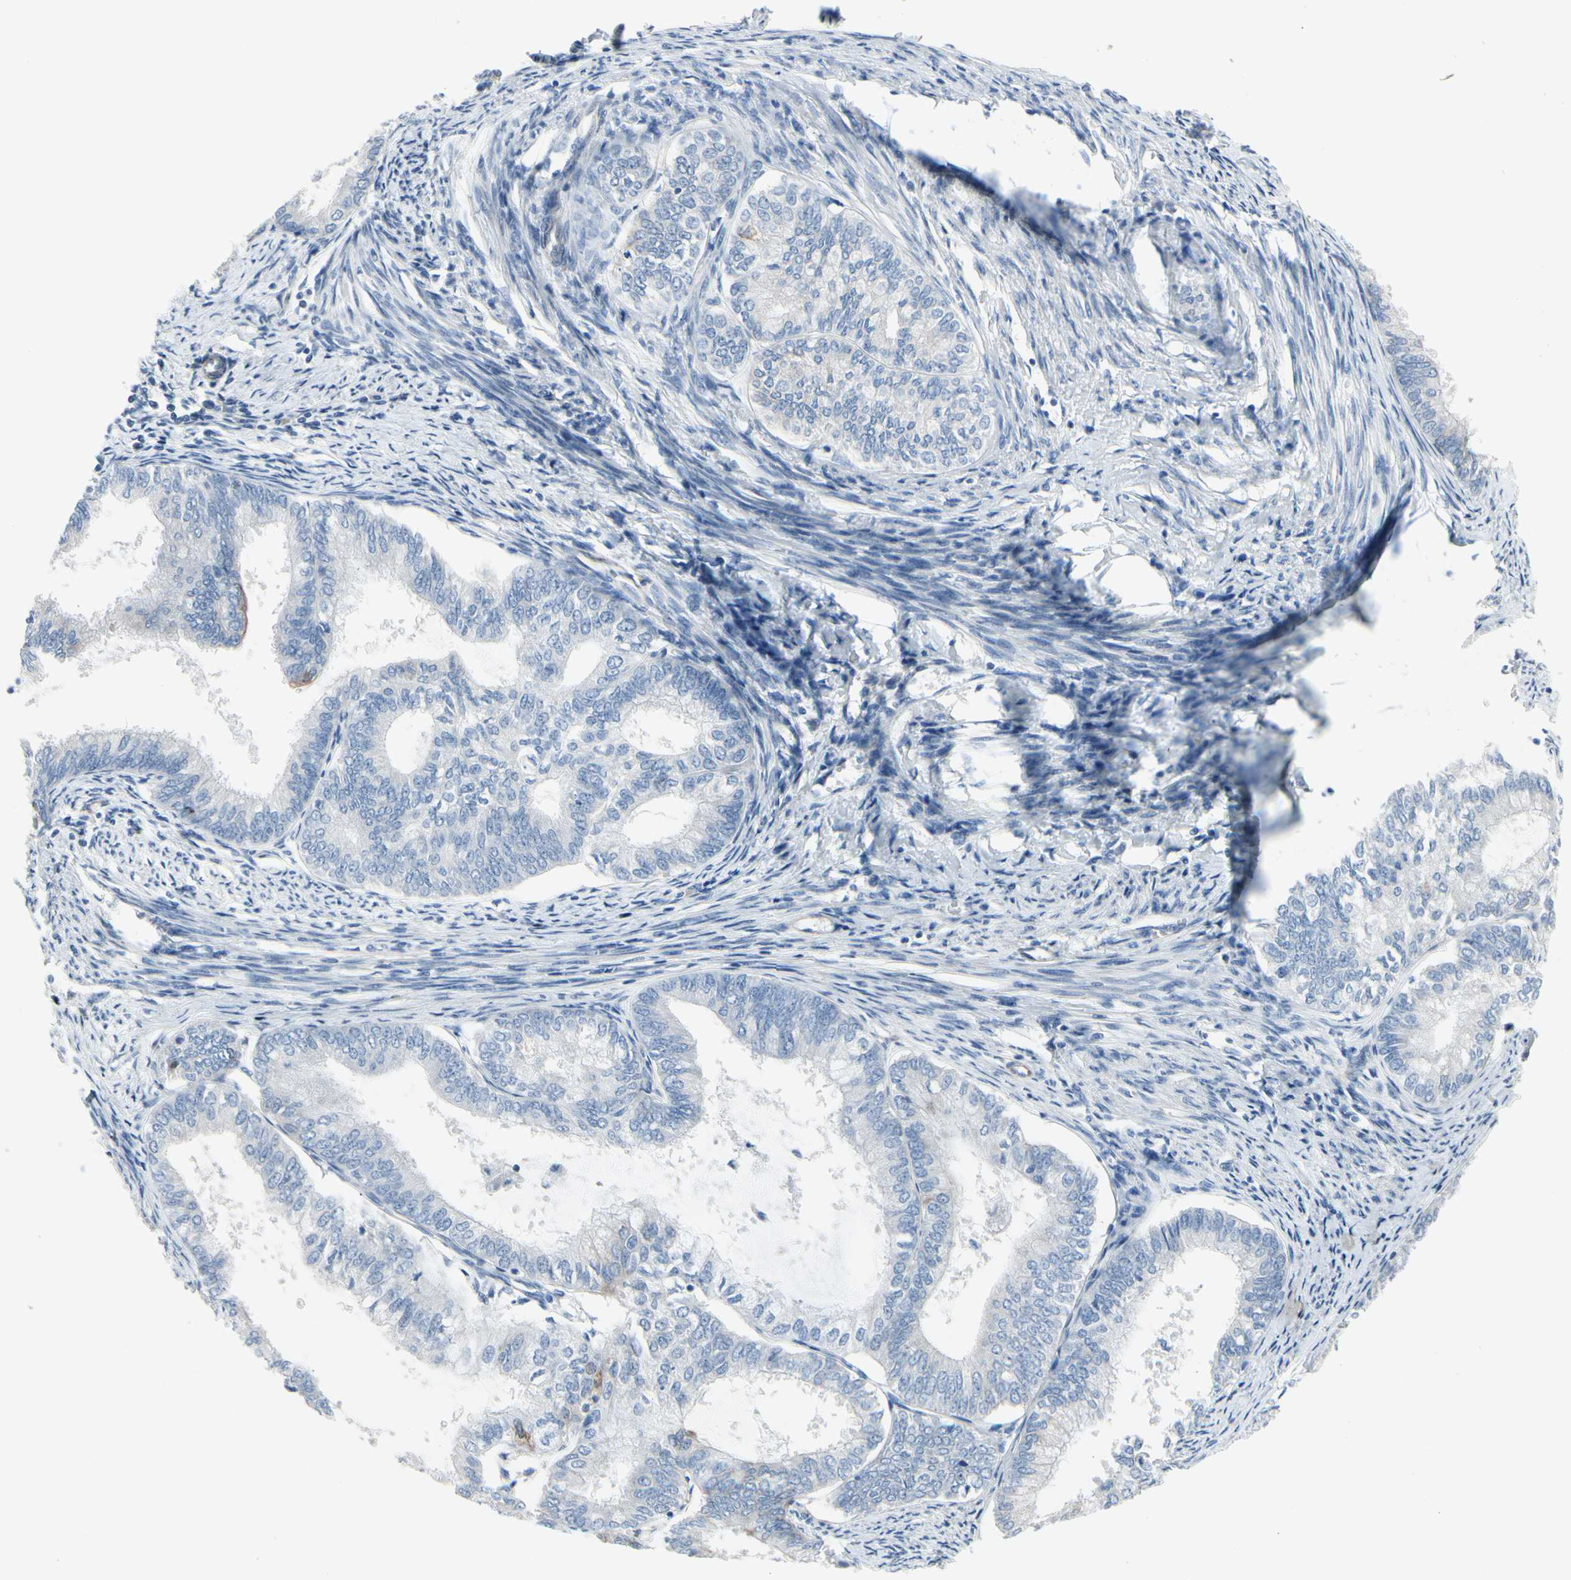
{"staining": {"intensity": "negative", "quantity": "none", "location": "none"}, "tissue": "endometrial cancer", "cell_type": "Tumor cells", "image_type": "cancer", "snomed": [{"axis": "morphology", "description": "Adenocarcinoma, NOS"}, {"axis": "topography", "description": "Endometrium"}], "caption": "High magnification brightfield microscopy of endometrial adenocarcinoma stained with DAB (3,3'-diaminobenzidine) (brown) and counterstained with hematoxylin (blue): tumor cells show no significant staining.", "gene": "MAP2", "patient": {"sex": "female", "age": 86}}